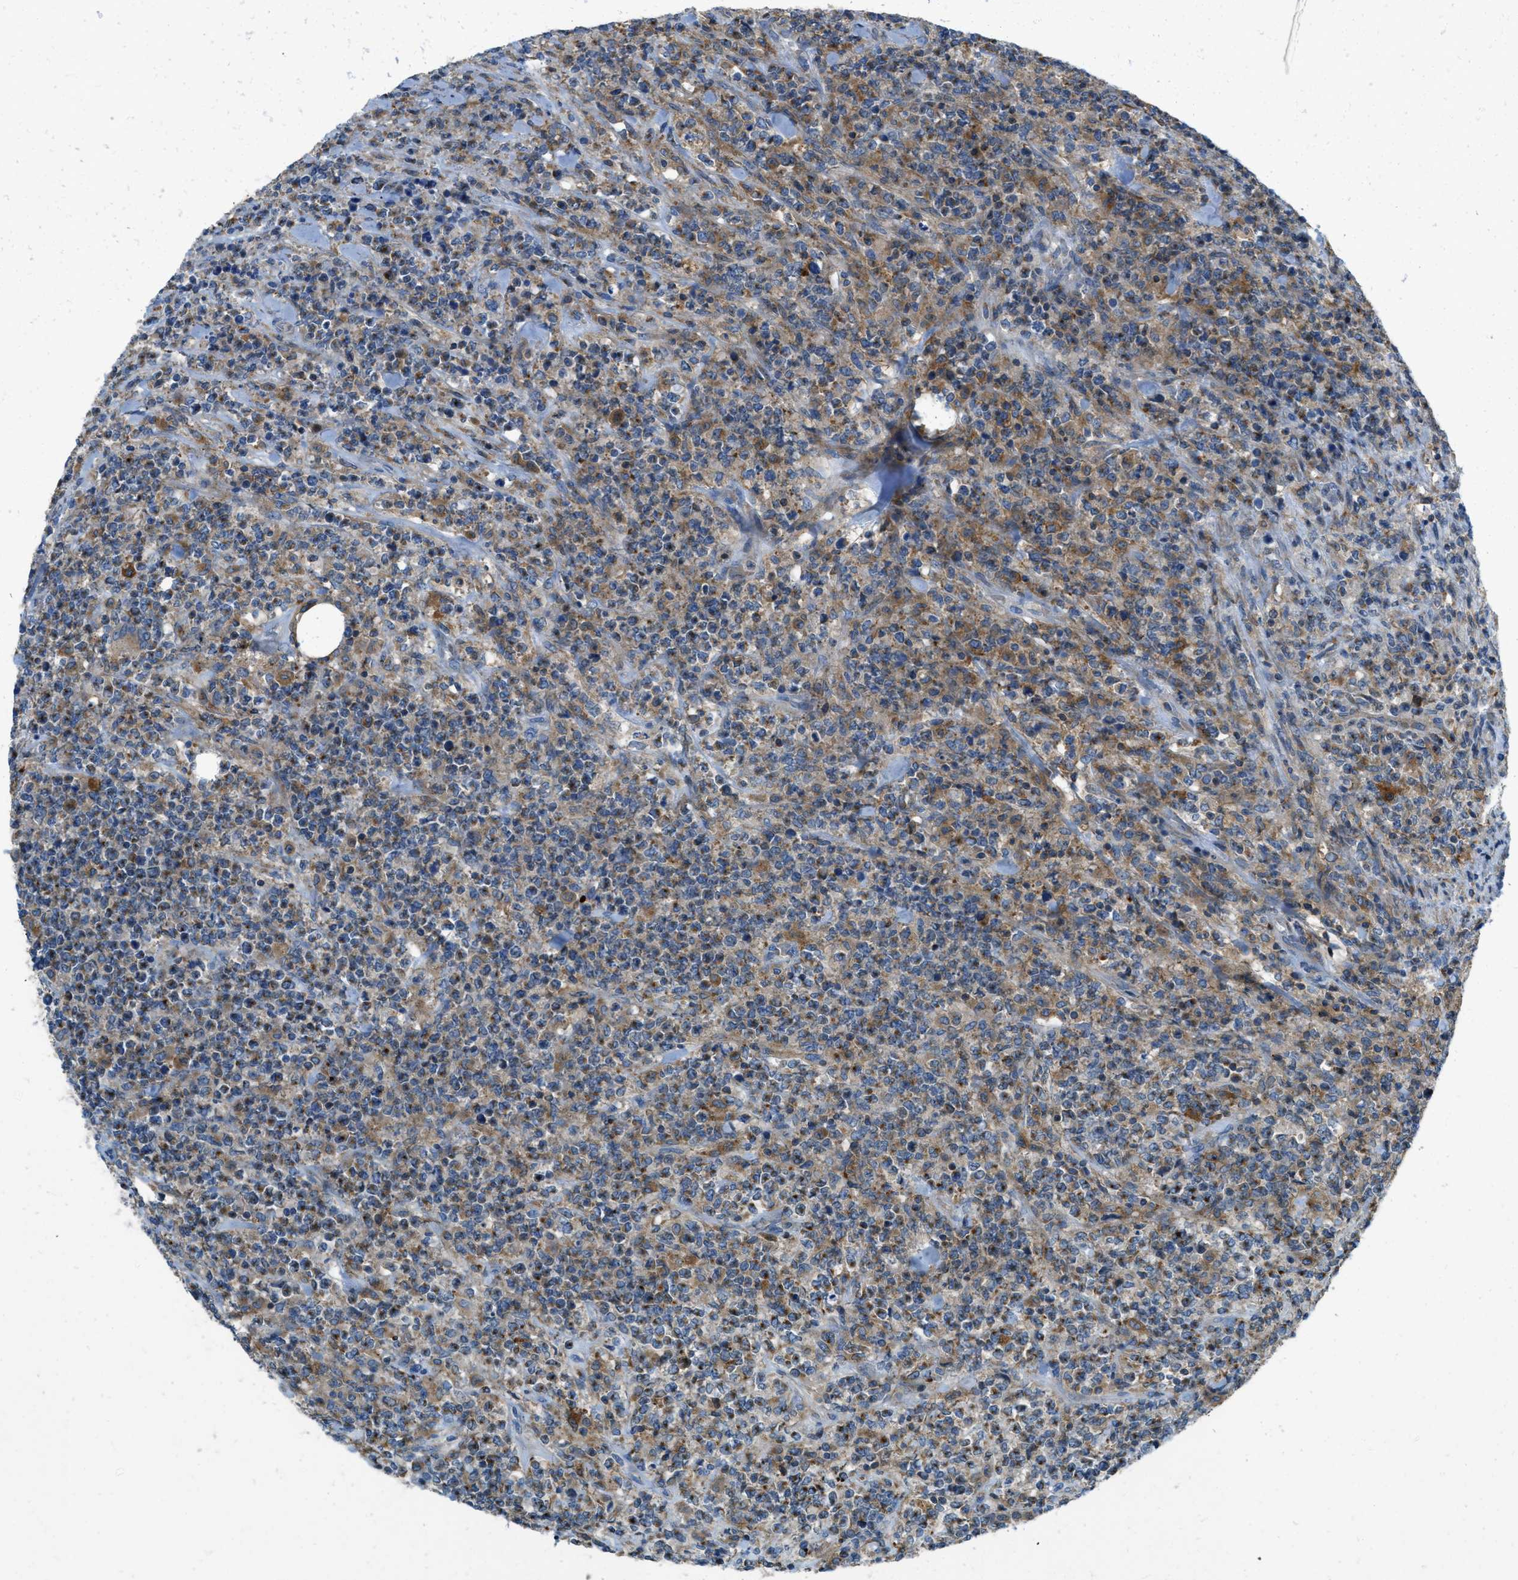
{"staining": {"intensity": "moderate", "quantity": "25%-75%", "location": "cytoplasmic/membranous"}, "tissue": "lymphoma", "cell_type": "Tumor cells", "image_type": "cancer", "snomed": [{"axis": "morphology", "description": "Malignant lymphoma, non-Hodgkin's type, High grade"}, {"axis": "topography", "description": "Soft tissue"}], "caption": "Immunohistochemical staining of human malignant lymphoma, non-Hodgkin's type (high-grade) shows moderate cytoplasmic/membranous protein positivity in approximately 25%-75% of tumor cells. The protein is stained brown, and the nuclei are stained in blue (DAB IHC with brightfield microscopy, high magnification).", "gene": "RFFL", "patient": {"sex": "male", "age": 18}}